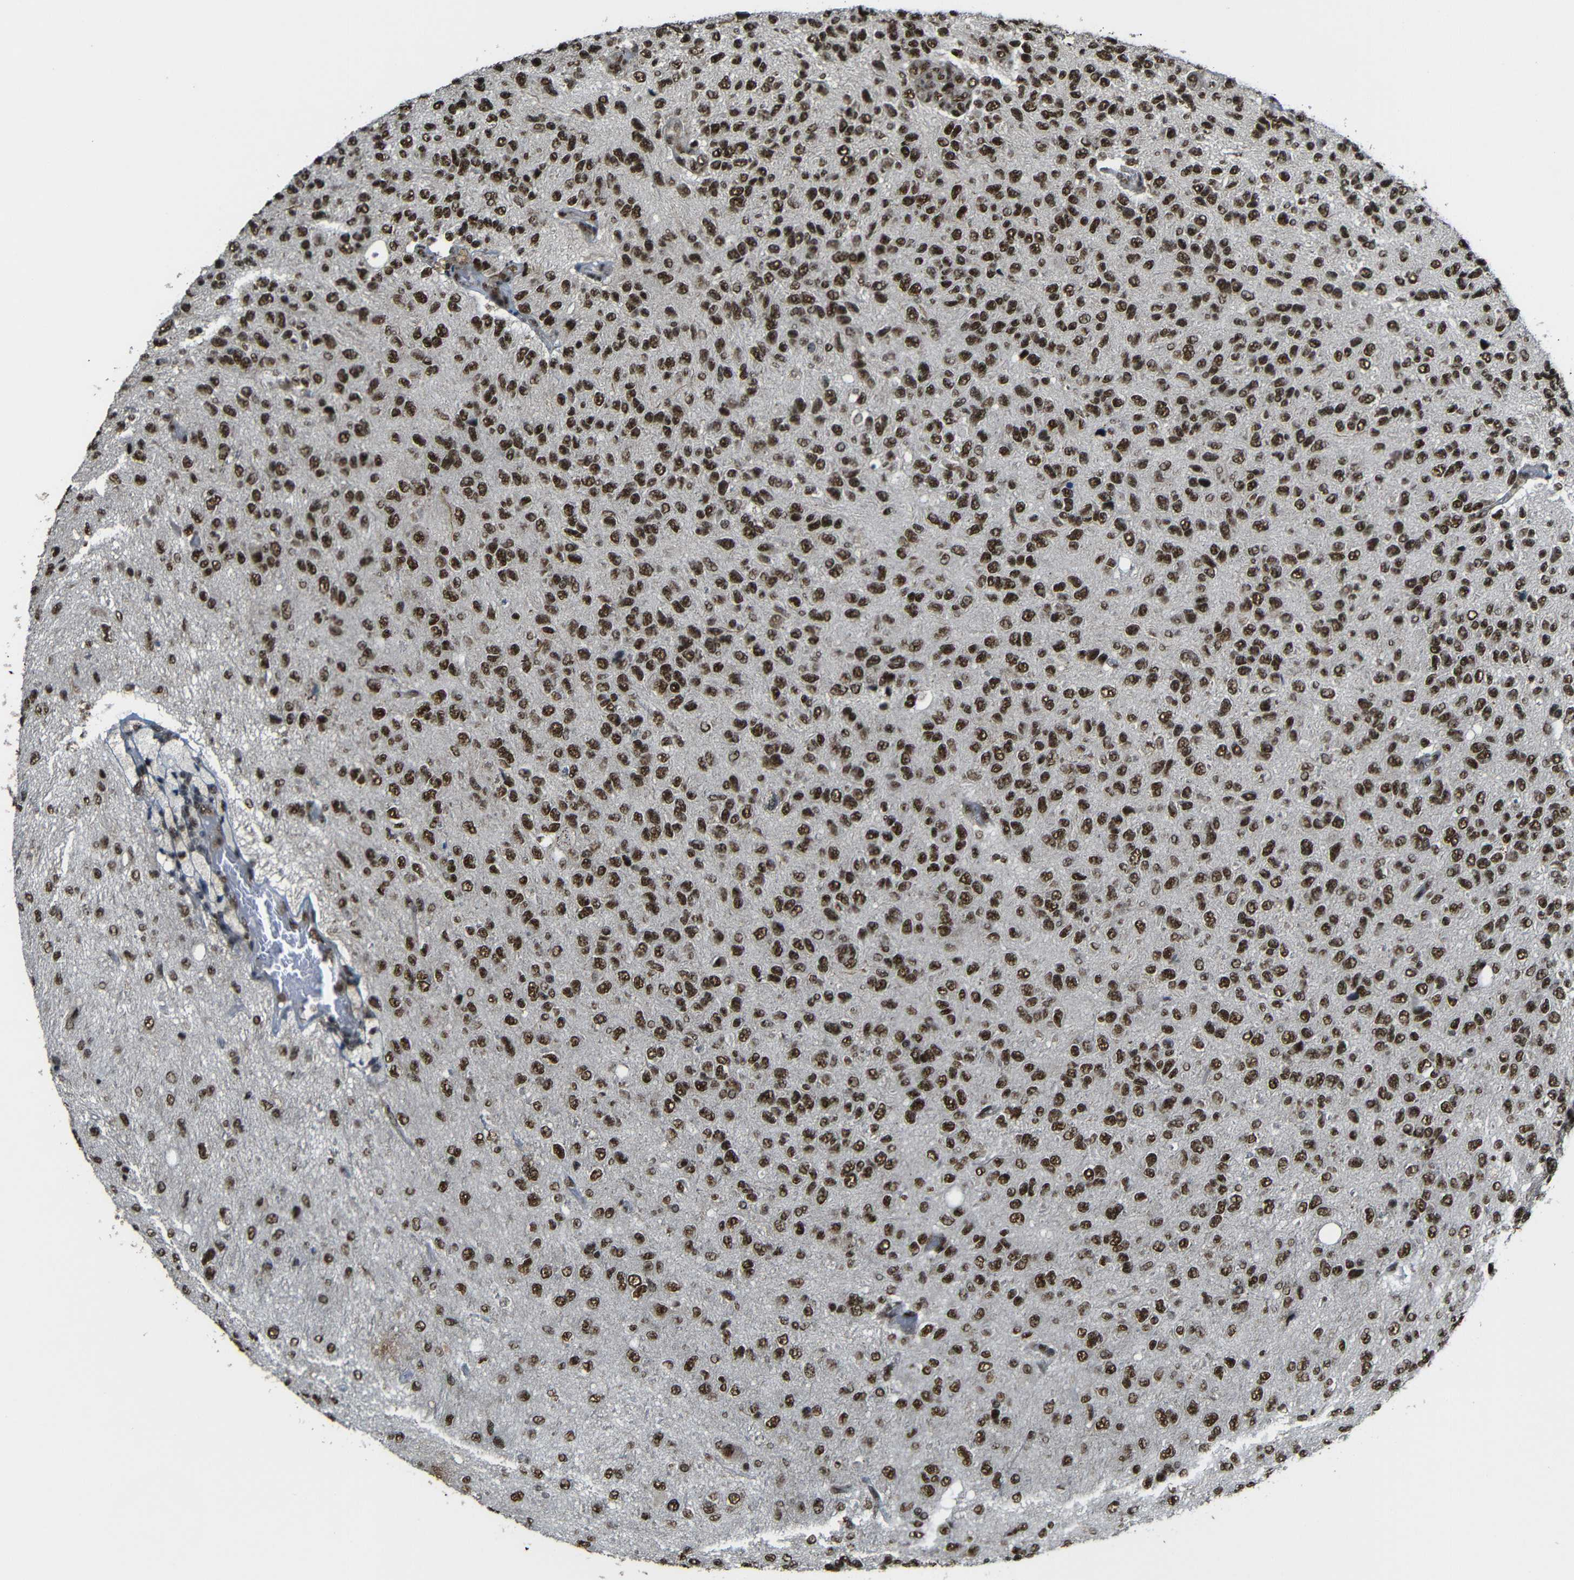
{"staining": {"intensity": "moderate", "quantity": ">75%", "location": "nuclear"}, "tissue": "glioma", "cell_type": "Tumor cells", "image_type": "cancer", "snomed": [{"axis": "morphology", "description": "Glioma, malignant, High grade"}, {"axis": "topography", "description": "pancreas cauda"}], "caption": "This is an image of IHC staining of malignant glioma (high-grade), which shows moderate staining in the nuclear of tumor cells.", "gene": "TCF7L2", "patient": {"sex": "male", "age": 60}}